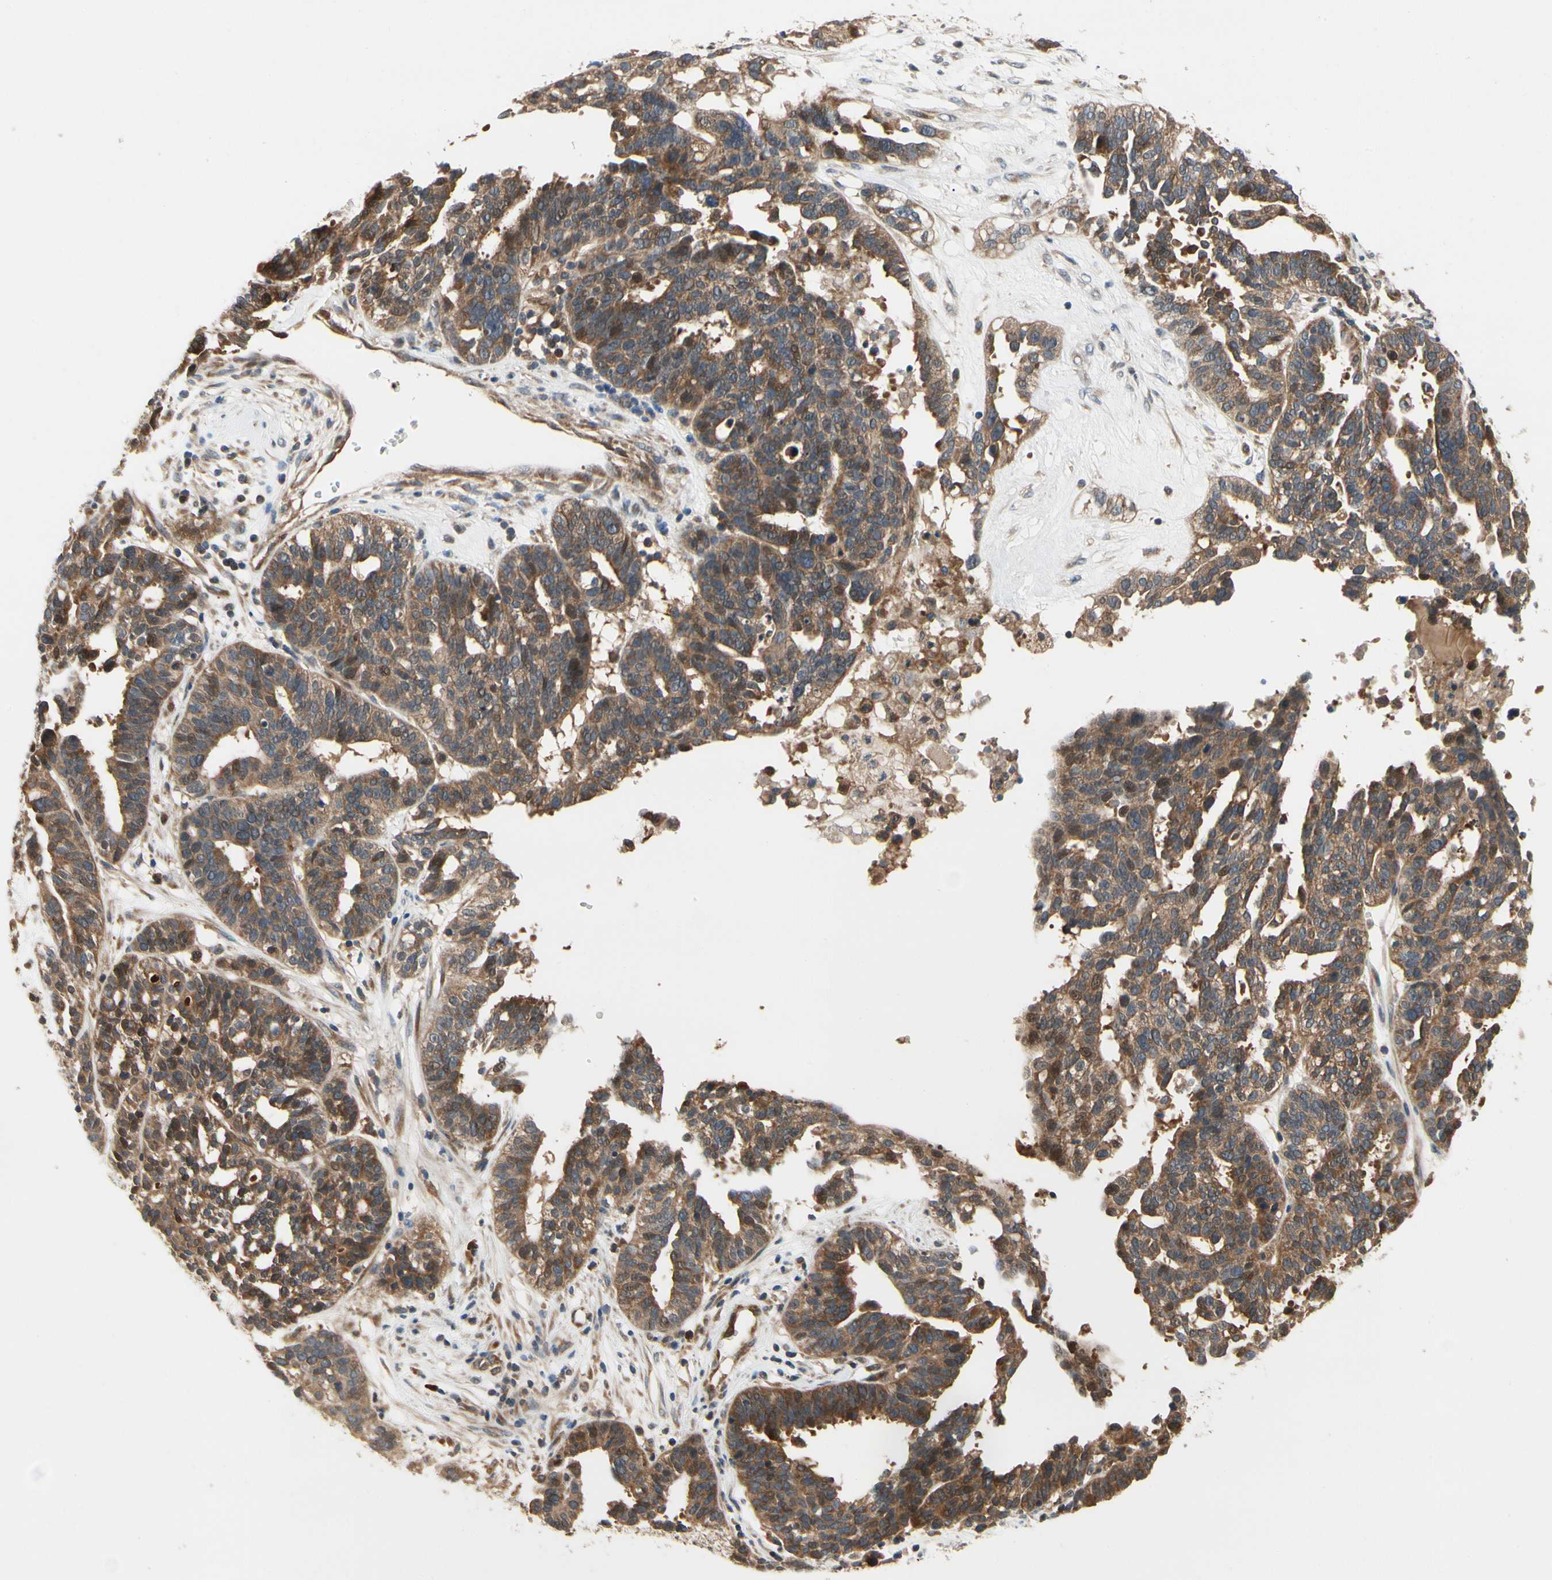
{"staining": {"intensity": "moderate", "quantity": ">75%", "location": "cytoplasmic/membranous"}, "tissue": "ovarian cancer", "cell_type": "Tumor cells", "image_type": "cancer", "snomed": [{"axis": "morphology", "description": "Cystadenocarcinoma, serous, NOS"}, {"axis": "topography", "description": "Ovary"}], "caption": "Ovarian cancer tissue exhibits moderate cytoplasmic/membranous expression in approximately >75% of tumor cells, visualized by immunohistochemistry.", "gene": "TDRP", "patient": {"sex": "female", "age": 59}}